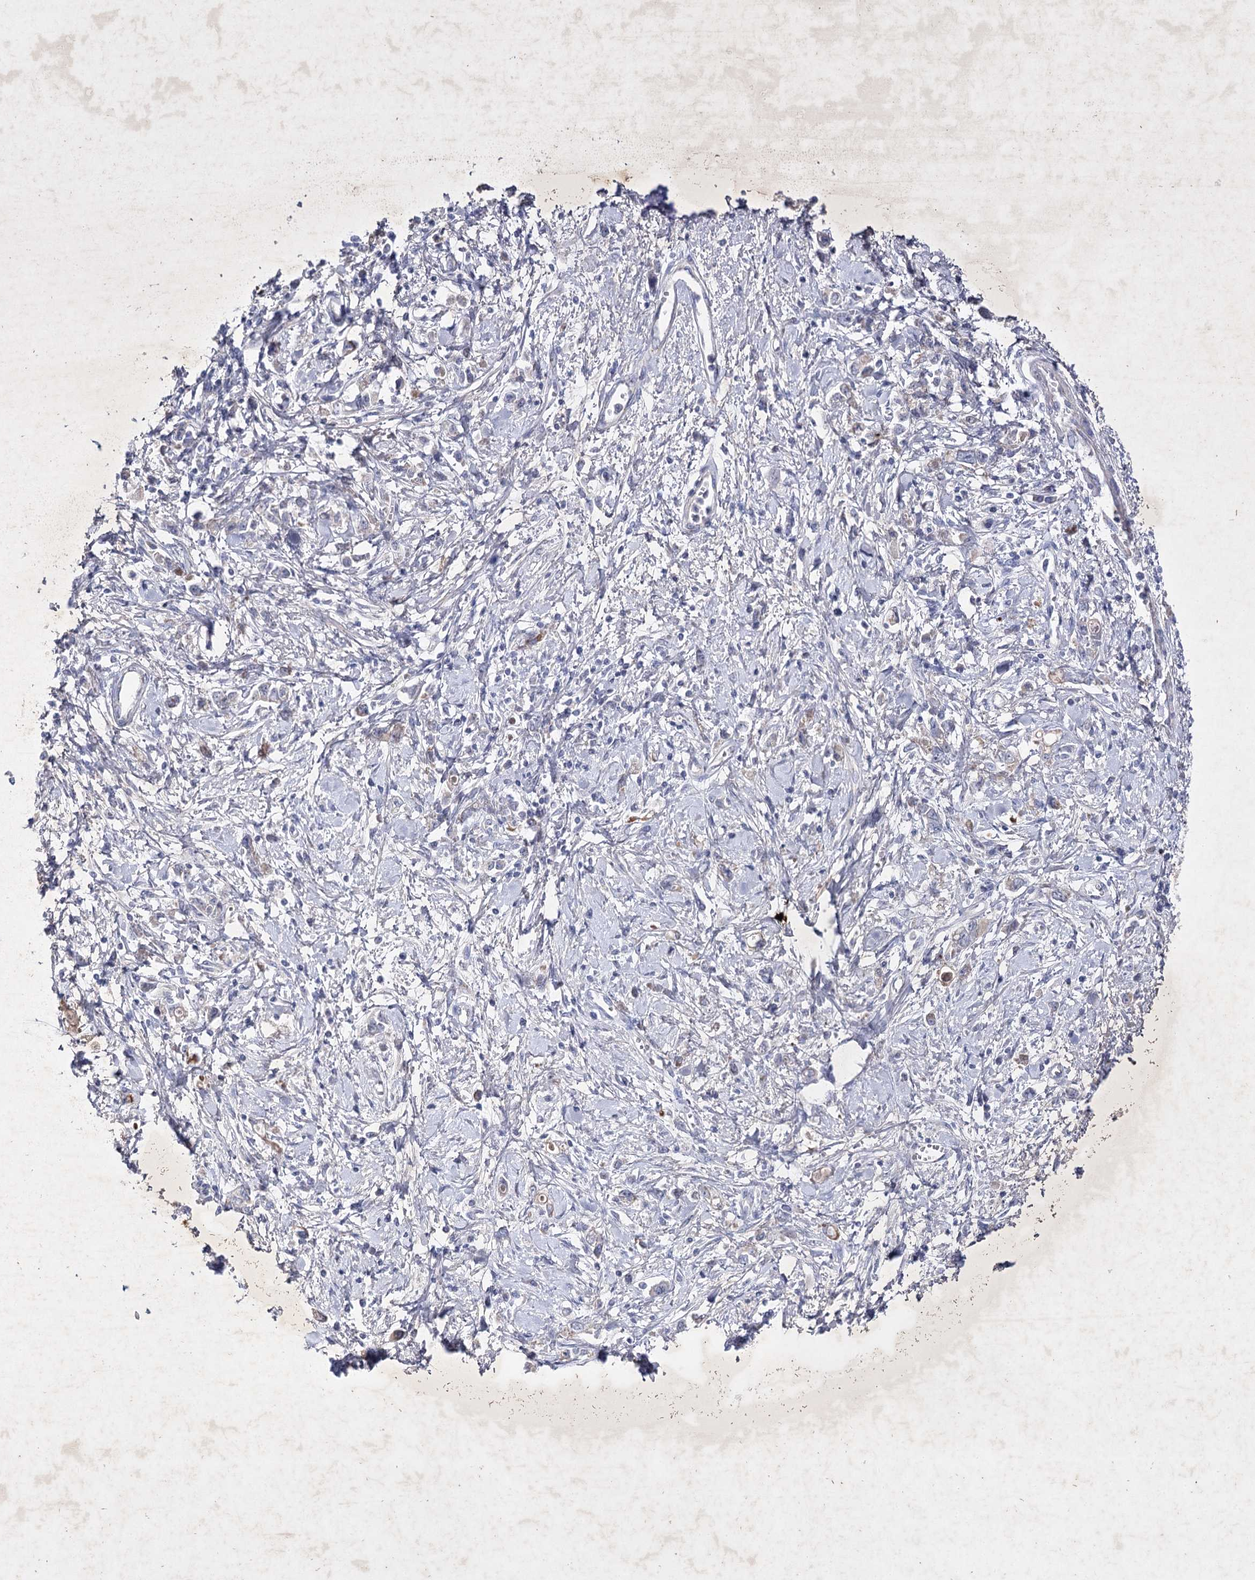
{"staining": {"intensity": "negative", "quantity": "none", "location": "none"}, "tissue": "stomach cancer", "cell_type": "Tumor cells", "image_type": "cancer", "snomed": [{"axis": "morphology", "description": "Adenocarcinoma, NOS"}, {"axis": "topography", "description": "Stomach"}], "caption": "Immunohistochemistry image of neoplastic tissue: adenocarcinoma (stomach) stained with DAB (3,3'-diaminobenzidine) exhibits no significant protein positivity in tumor cells.", "gene": "COX15", "patient": {"sex": "female", "age": 76}}